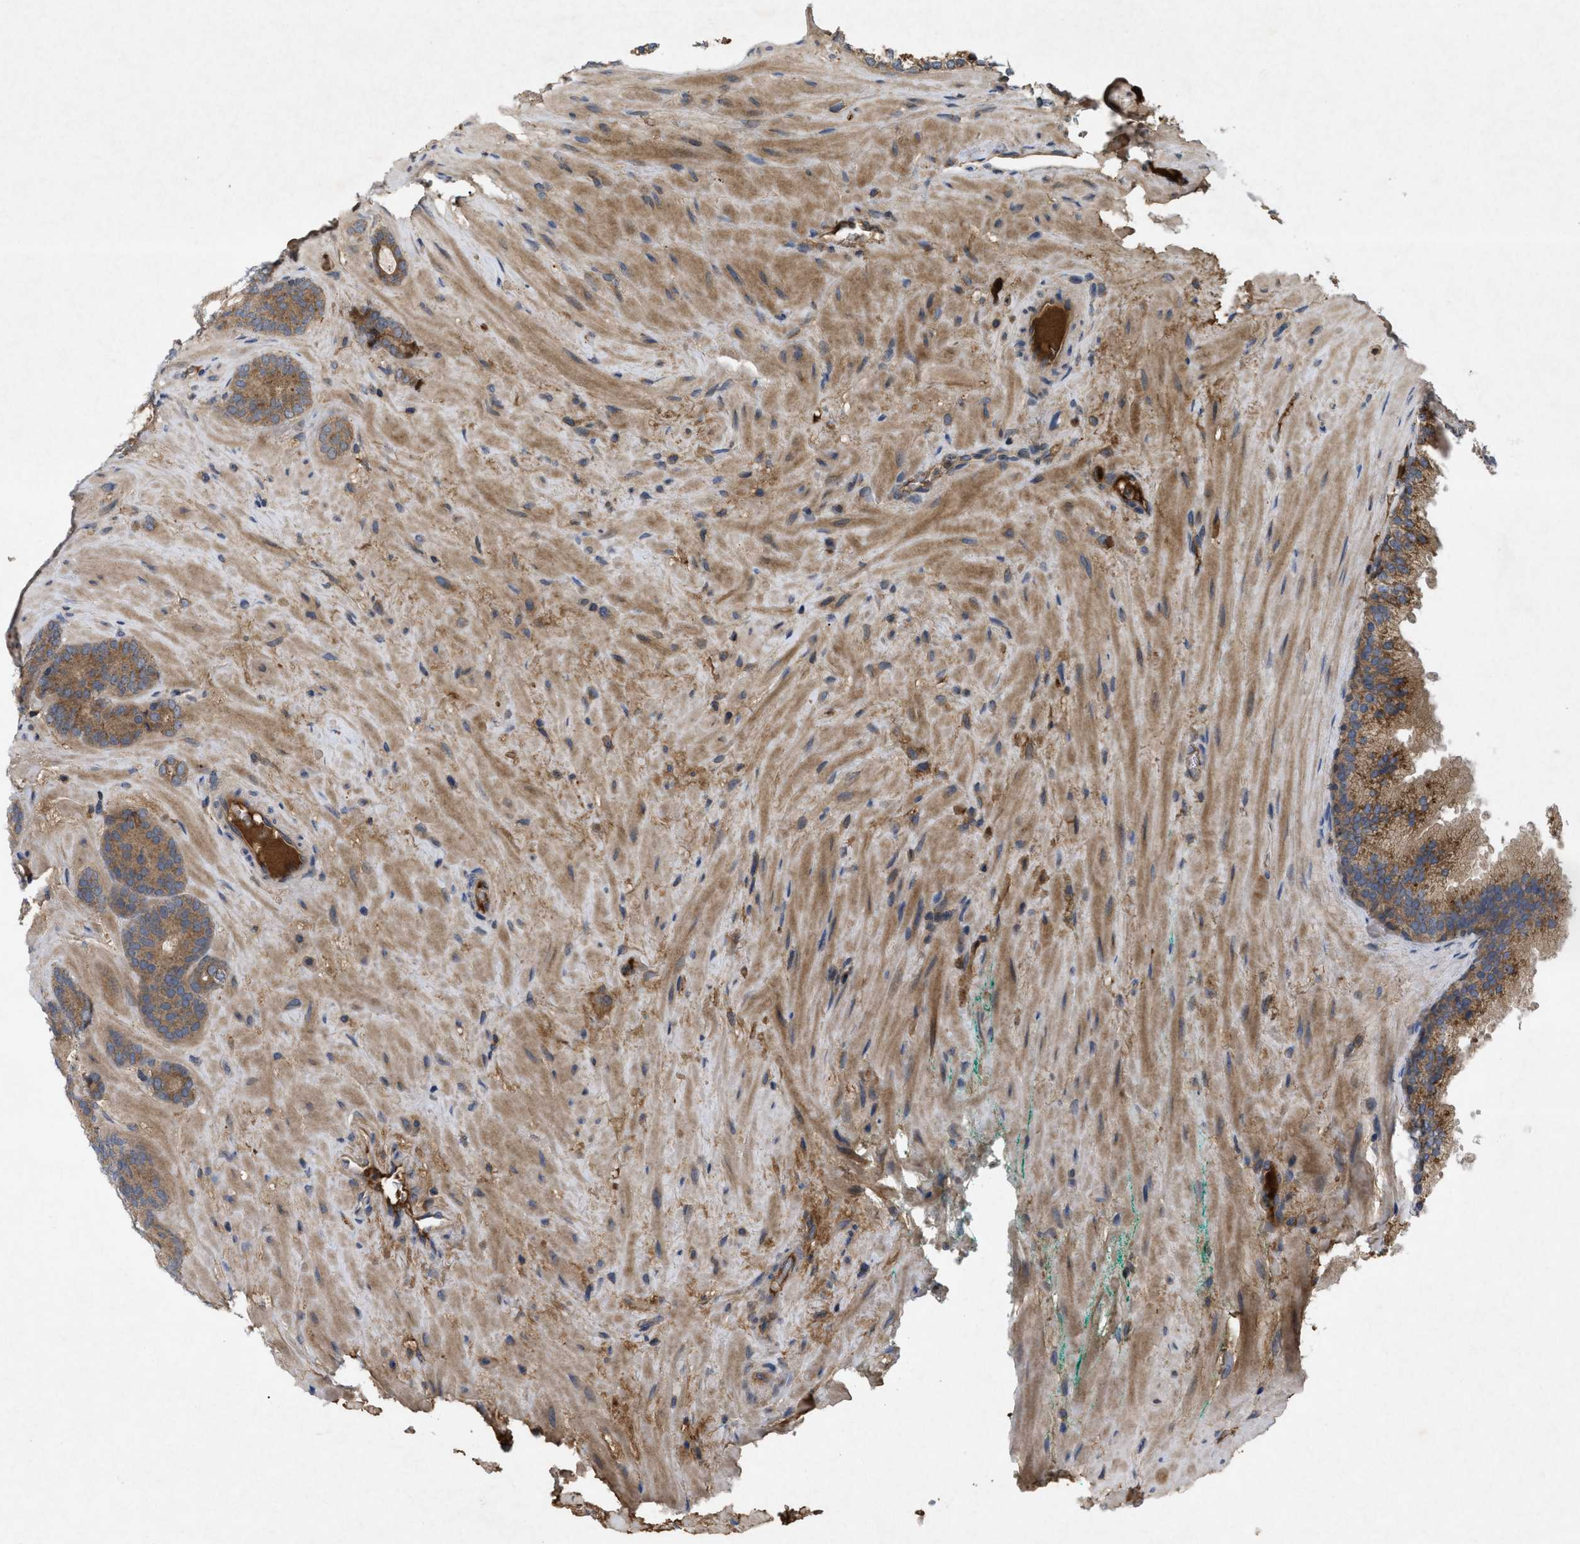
{"staining": {"intensity": "moderate", "quantity": ">75%", "location": "cytoplasmic/membranous"}, "tissue": "prostate cancer", "cell_type": "Tumor cells", "image_type": "cancer", "snomed": [{"axis": "morphology", "description": "Adenocarcinoma, Low grade"}, {"axis": "topography", "description": "Prostate"}], "caption": "Immunohistochemistry of low-grade adenocarcinoma (prostate) exhibits medium levels of moderate cytoplasmic/membranous expression in about >75% of tumor cells. The staining was performed using DAB (3,3'-diaminobenzidine) to visualize the protein expression in brown, while the nuclei were stained in blue with hematoxylin (Magnification: 20x).", "gene": "RAB2A", "patient": {"sex": "male", "age": 63}}